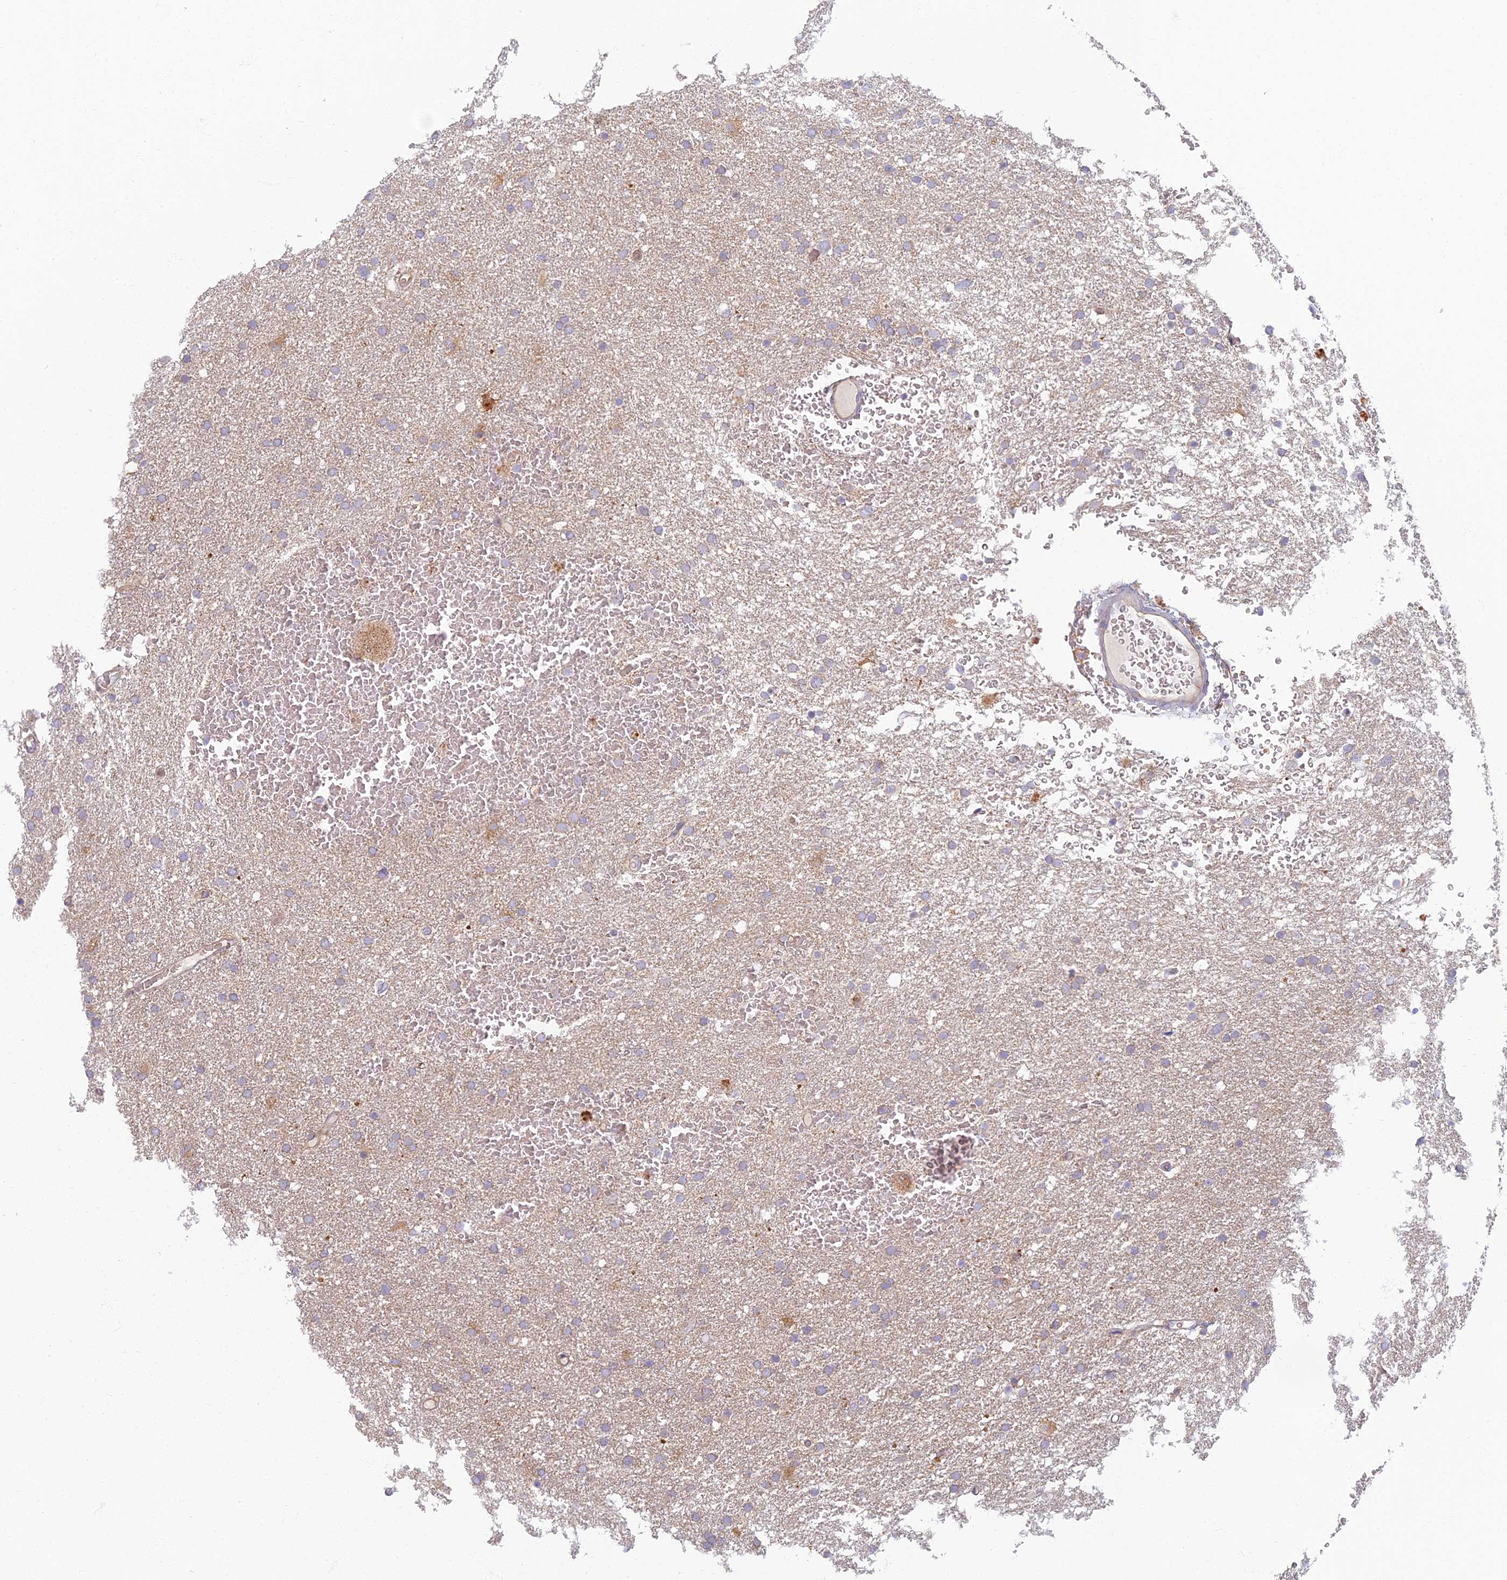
{"staining": {"intensity": "weak", "quantity": "<25%", "location": "cytoplasmic/membranous"}, "tissue": "glioma", "cell_type": "Tumor cells", "image_type": "cancer", "snomed": [{"axis": "morphology", "description": "Glioma, malignant, High grade"}, {"axis": "topography", "description": "Cerebral cortex"}], "caption": "Immunohistochemical staining of glioma exhibits no significant expression in tumor cells.", "gene": "PROX2", "patient": {"sex": "female", "age": 36}}